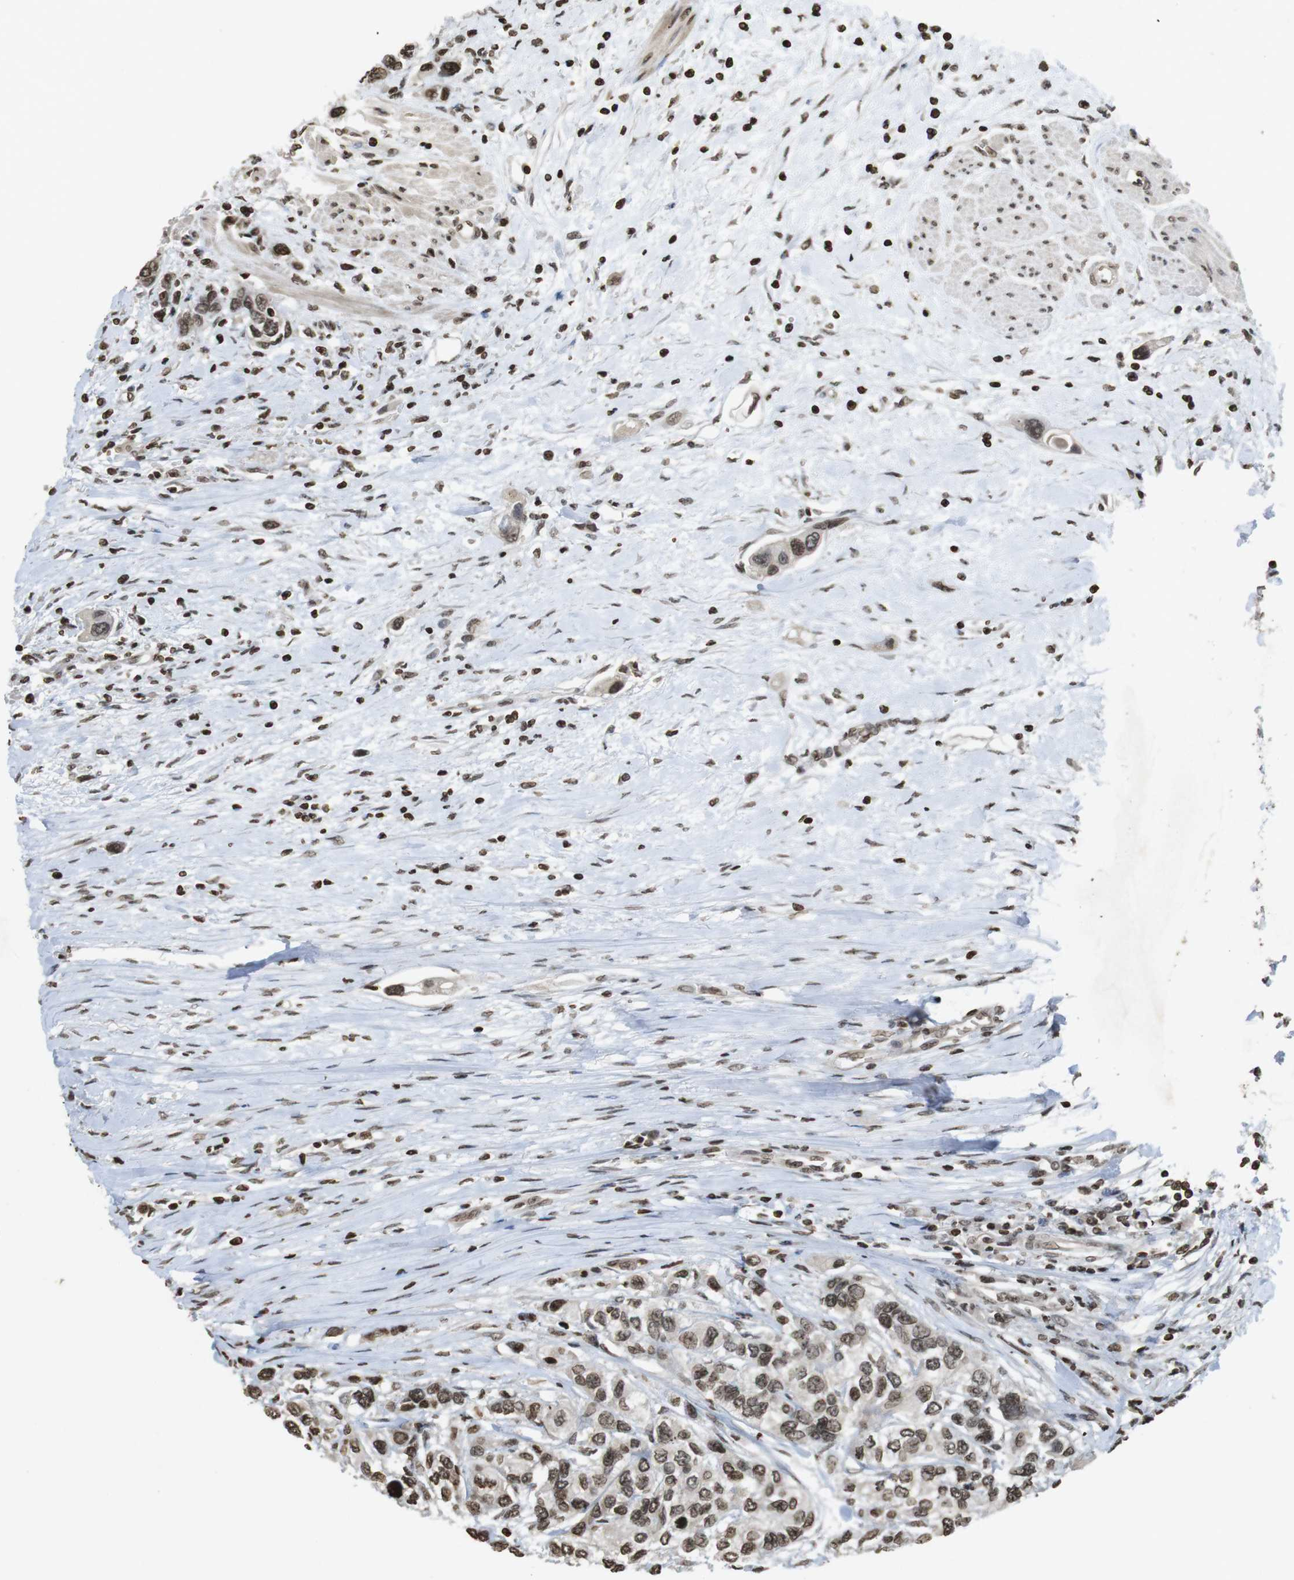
{"staining": {"intensity": "moderate", "quantity": ">75%", "location": "nuclear"}, "tissue": "urothelial cancer", "cell_type": "Tumor cells", "image_type": "cancer", "snomed": [{"axis": "morphology", "description": "Urothelial carcinoma, High grade"}, {"axis": "topography", "description": "Urinary bladder"}], "caption": "A high-resolution photomicrograph shows IHC staining of urothelial cancer, which exhibits moderate nuclear staining in about >75% of tumor cells. Using DAB (3,3'-diaminobenzidine) (brown) and hematoxylin (blue) stains, captured at high magnification using brightfield microscopy.", "gene": "FOXA3", "patient": {"sex": "female", "age": 56}}